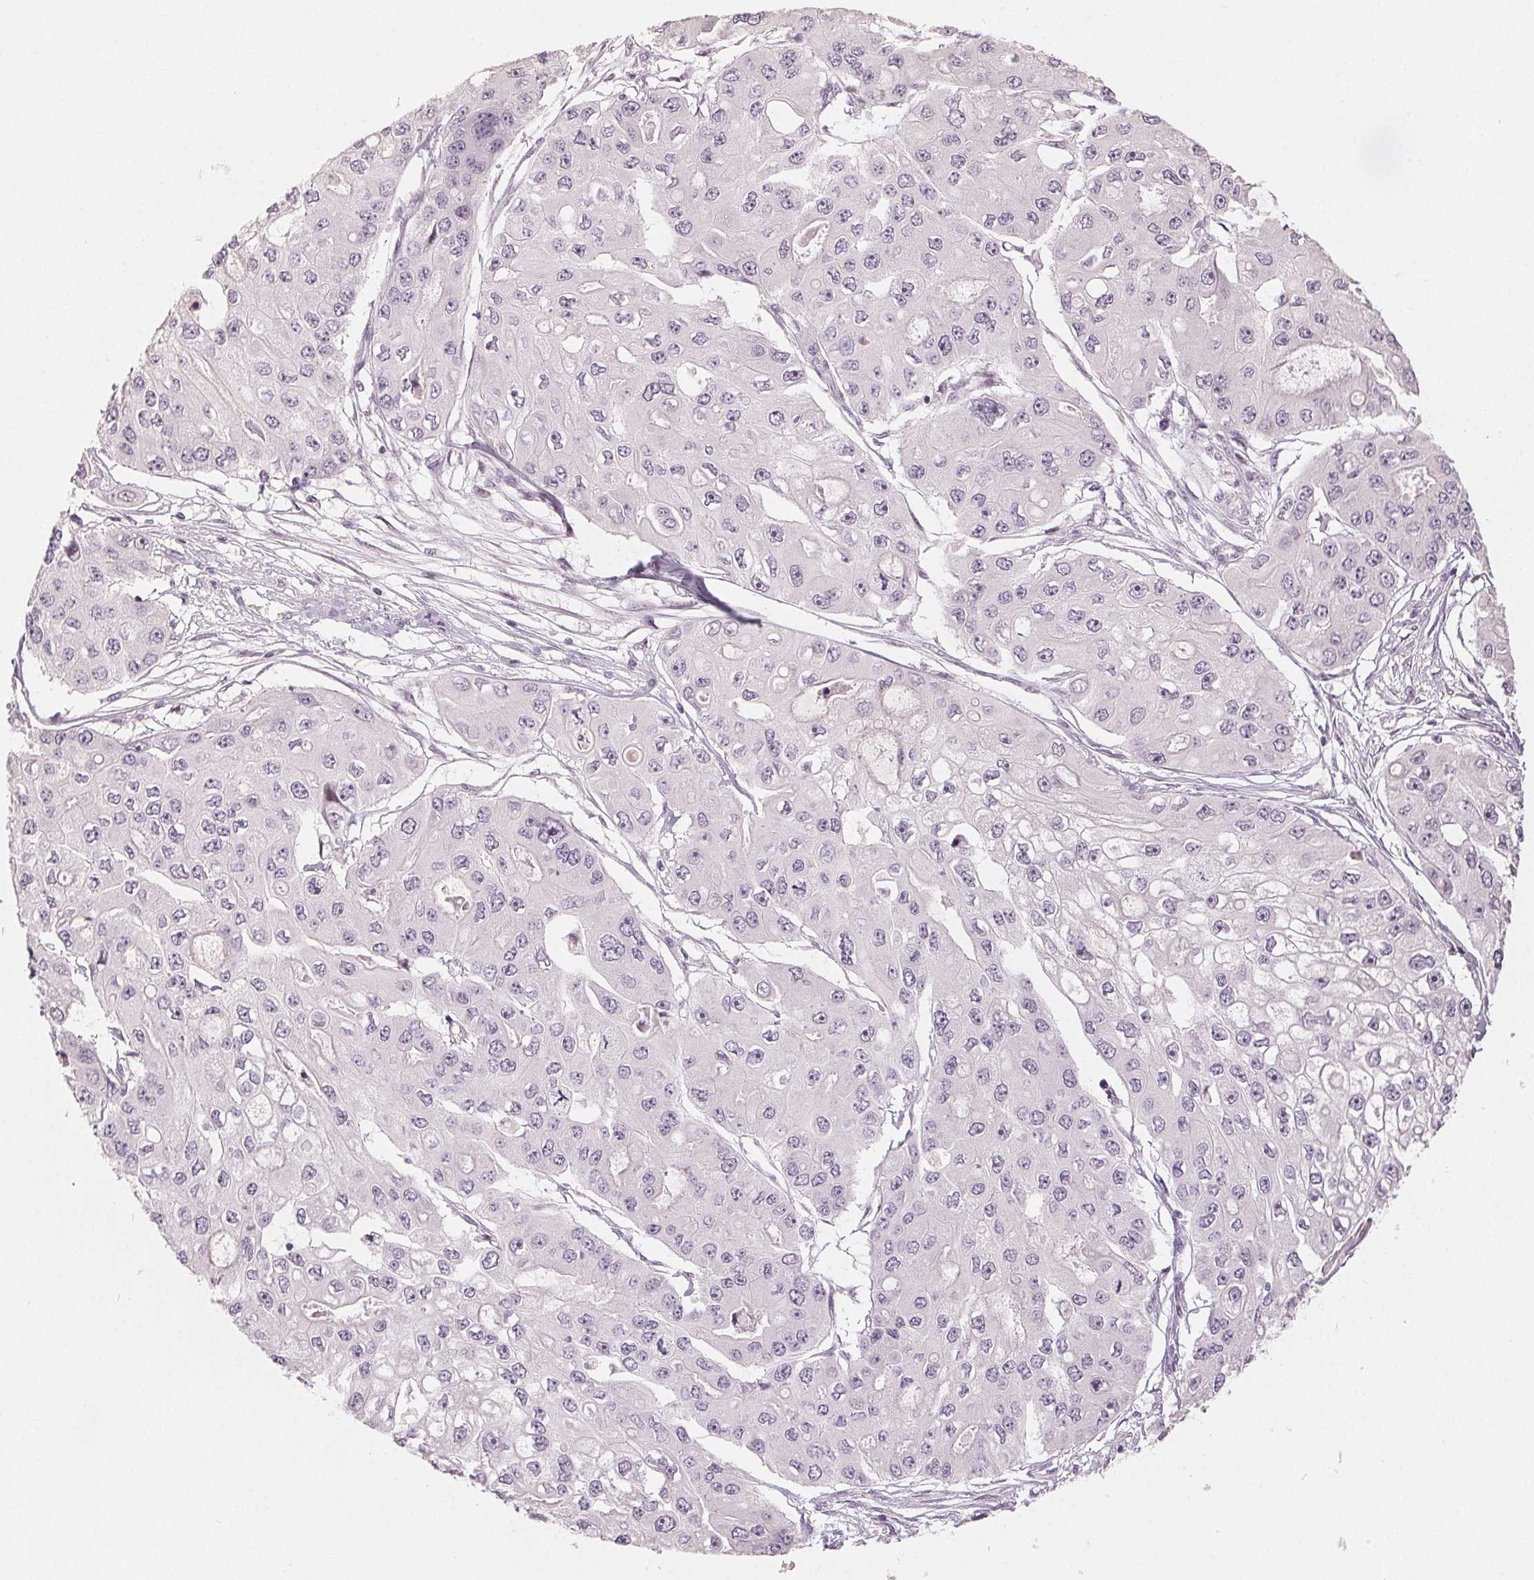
{"staining": {"intensity": "negative", "quantity": "none", "location": "none"}, "tissue": "ovarian cancer", "cell_type": "Tumor cells", "image_type": "cancer", "snomed": [{"axis": "morphology", "description": "Cystadenocarcinoma, serous, NOS"}, {"axis": "topography", "description": "Ovary"}], "caption": "High power microscopy histopathology image of an immunohistochemistry histopathology image of serous cystadenocarcinoma (ovarian), revealing no significant expression in tumor cells.", "gene": "ZBBX", "patient": {"sex": "female", "age": 56}}